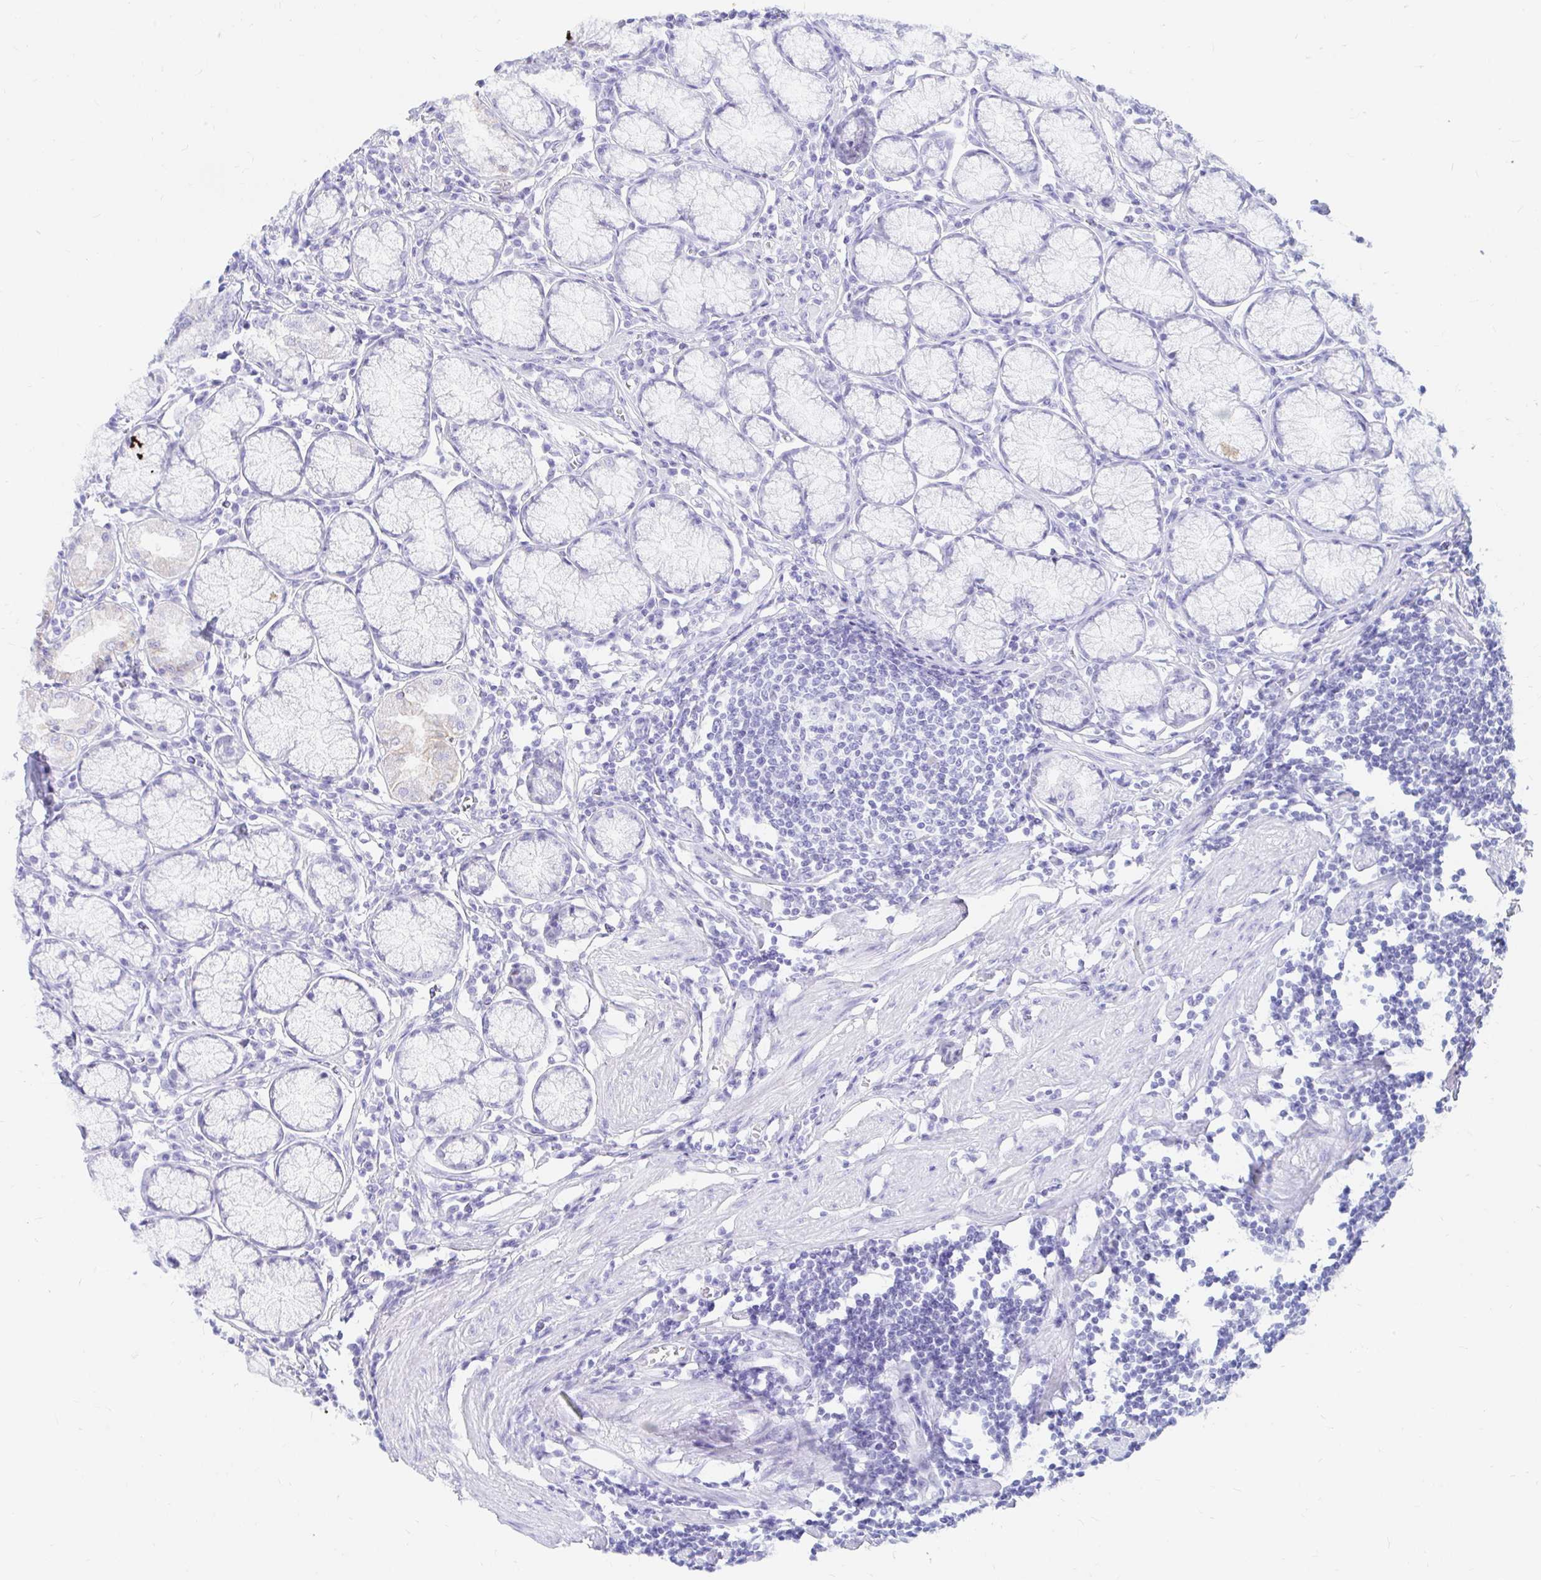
{"staining": {"intensity": "moderate", "quantity": "<25%", "location": "cytoplasmic/membranous,nuclear"}, "tissue": "stomach", "cell_type": "Glandular cells", "image_type": "normal", "snomed": [{"axis": "morphology", "description": "Normal tissue, NOS"}, {"axis": "topography", "description": "Stomach"}], "caption": "IHC staining of unremarkable stomach, which shows low levels of moderate cytoplasmic/membranous,nuclear positivity in approximately <25% of glandular cells indicating moderate cytoplasmic/membranous,nuclear protein positivity. The staining was performed using DAB (brown) for protein detection and nuclei were counterstained in hematoxylin (blue).", "gene": "OR6T1", "patient": {"sex": "male", "age": 55}}